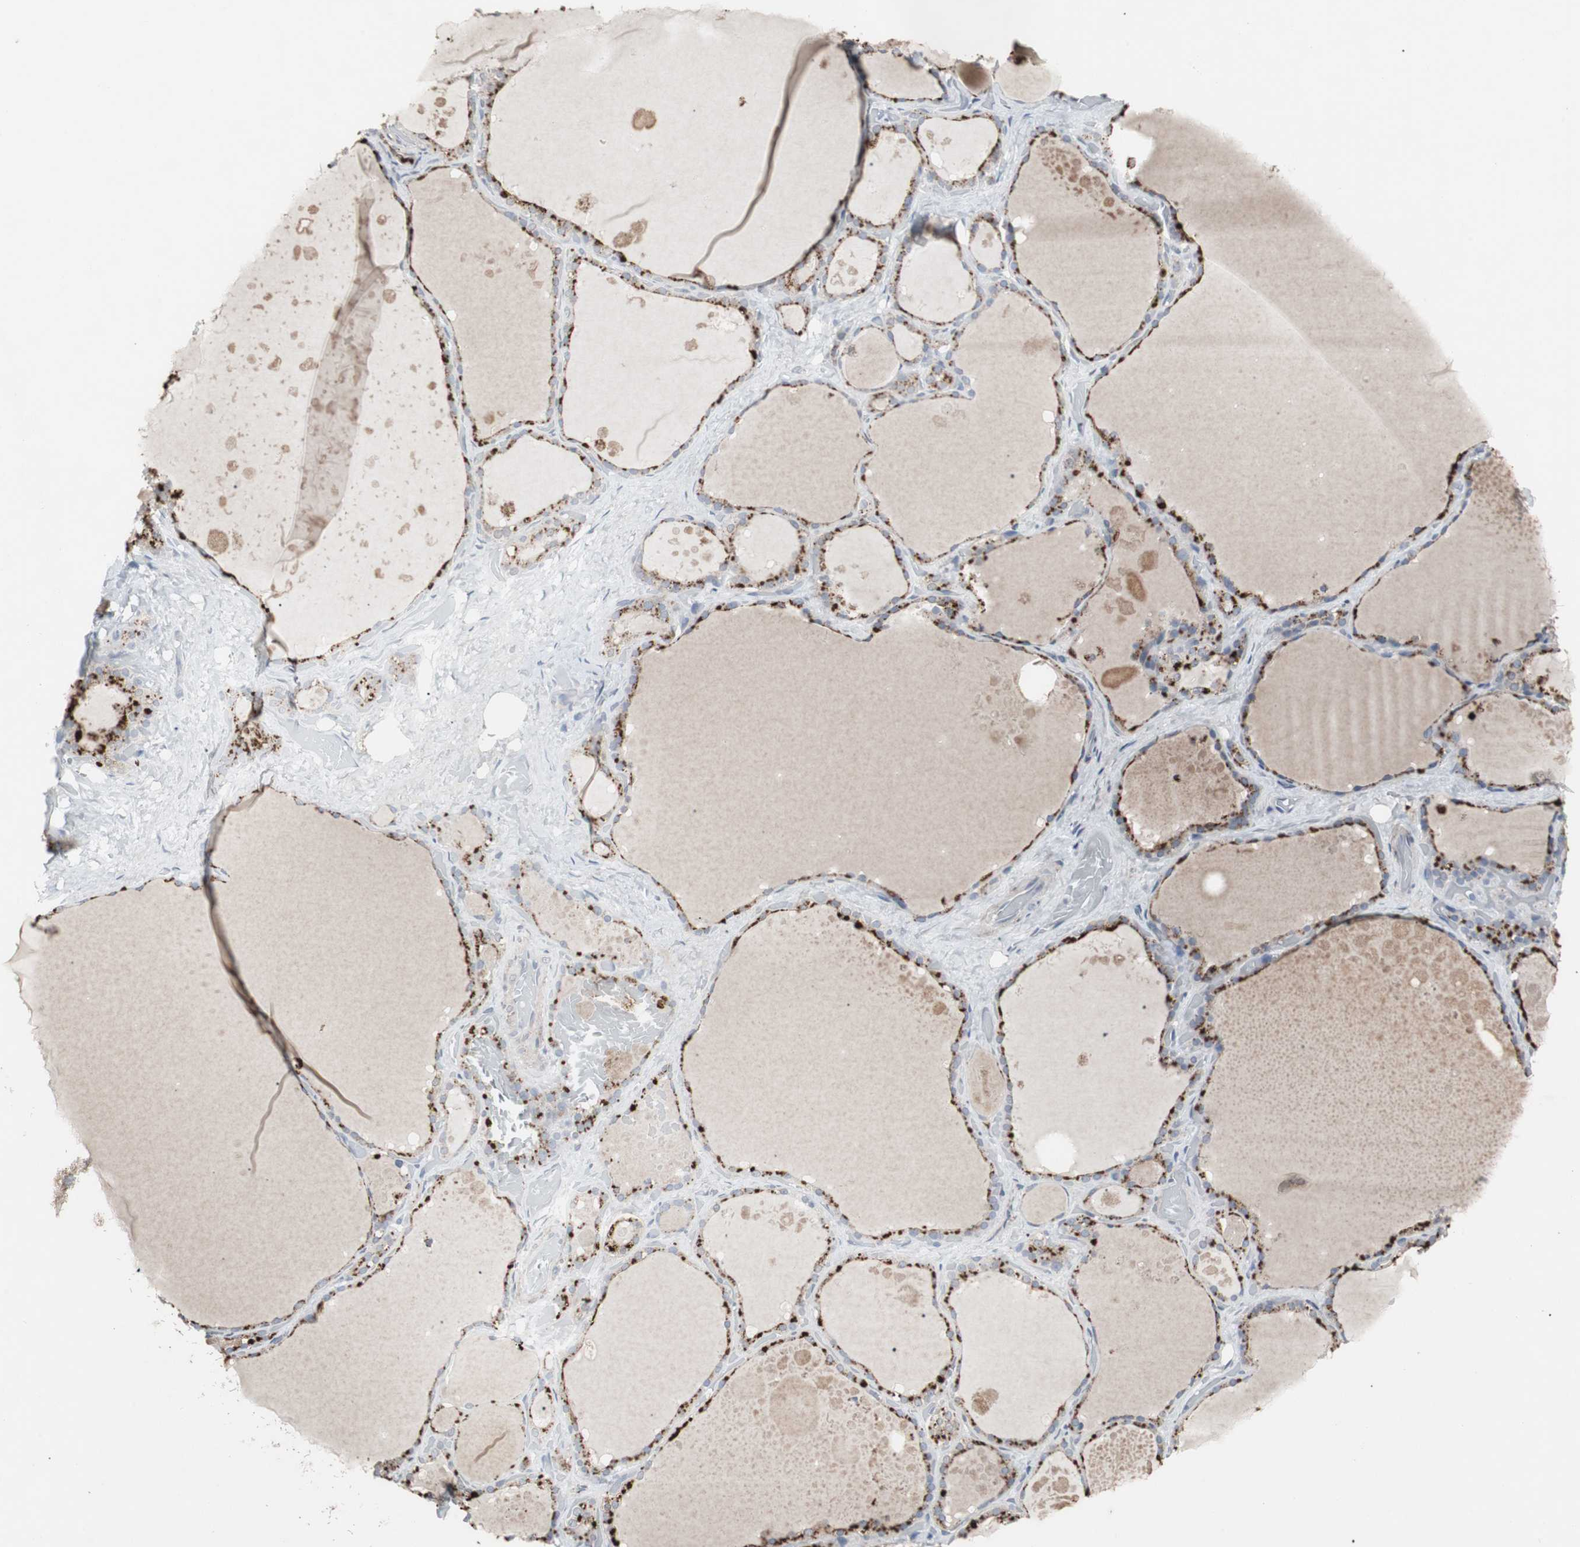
{"staining": {"intensity": "strong", "quantity": ">75%", "location": "cytoplasmic/membranous"}, "tissue": "thyroid gland", "cell_type": "Glandular cells", "image_type": "normal", "snomed": [{"axis": "morphology", "description": "Normal tissue, NOS"}, {"axis": "topography", "description": "Thyroid gland"}], "caption": "A high-resolution photomicrograph shows IHC staining of normal thyroid gland, which shows strong cytoplasmic/membranous positivity in approximately >75% of glandular cells.", "gene": "GBA1", "patient": {"sex": "male", "age": 61}}